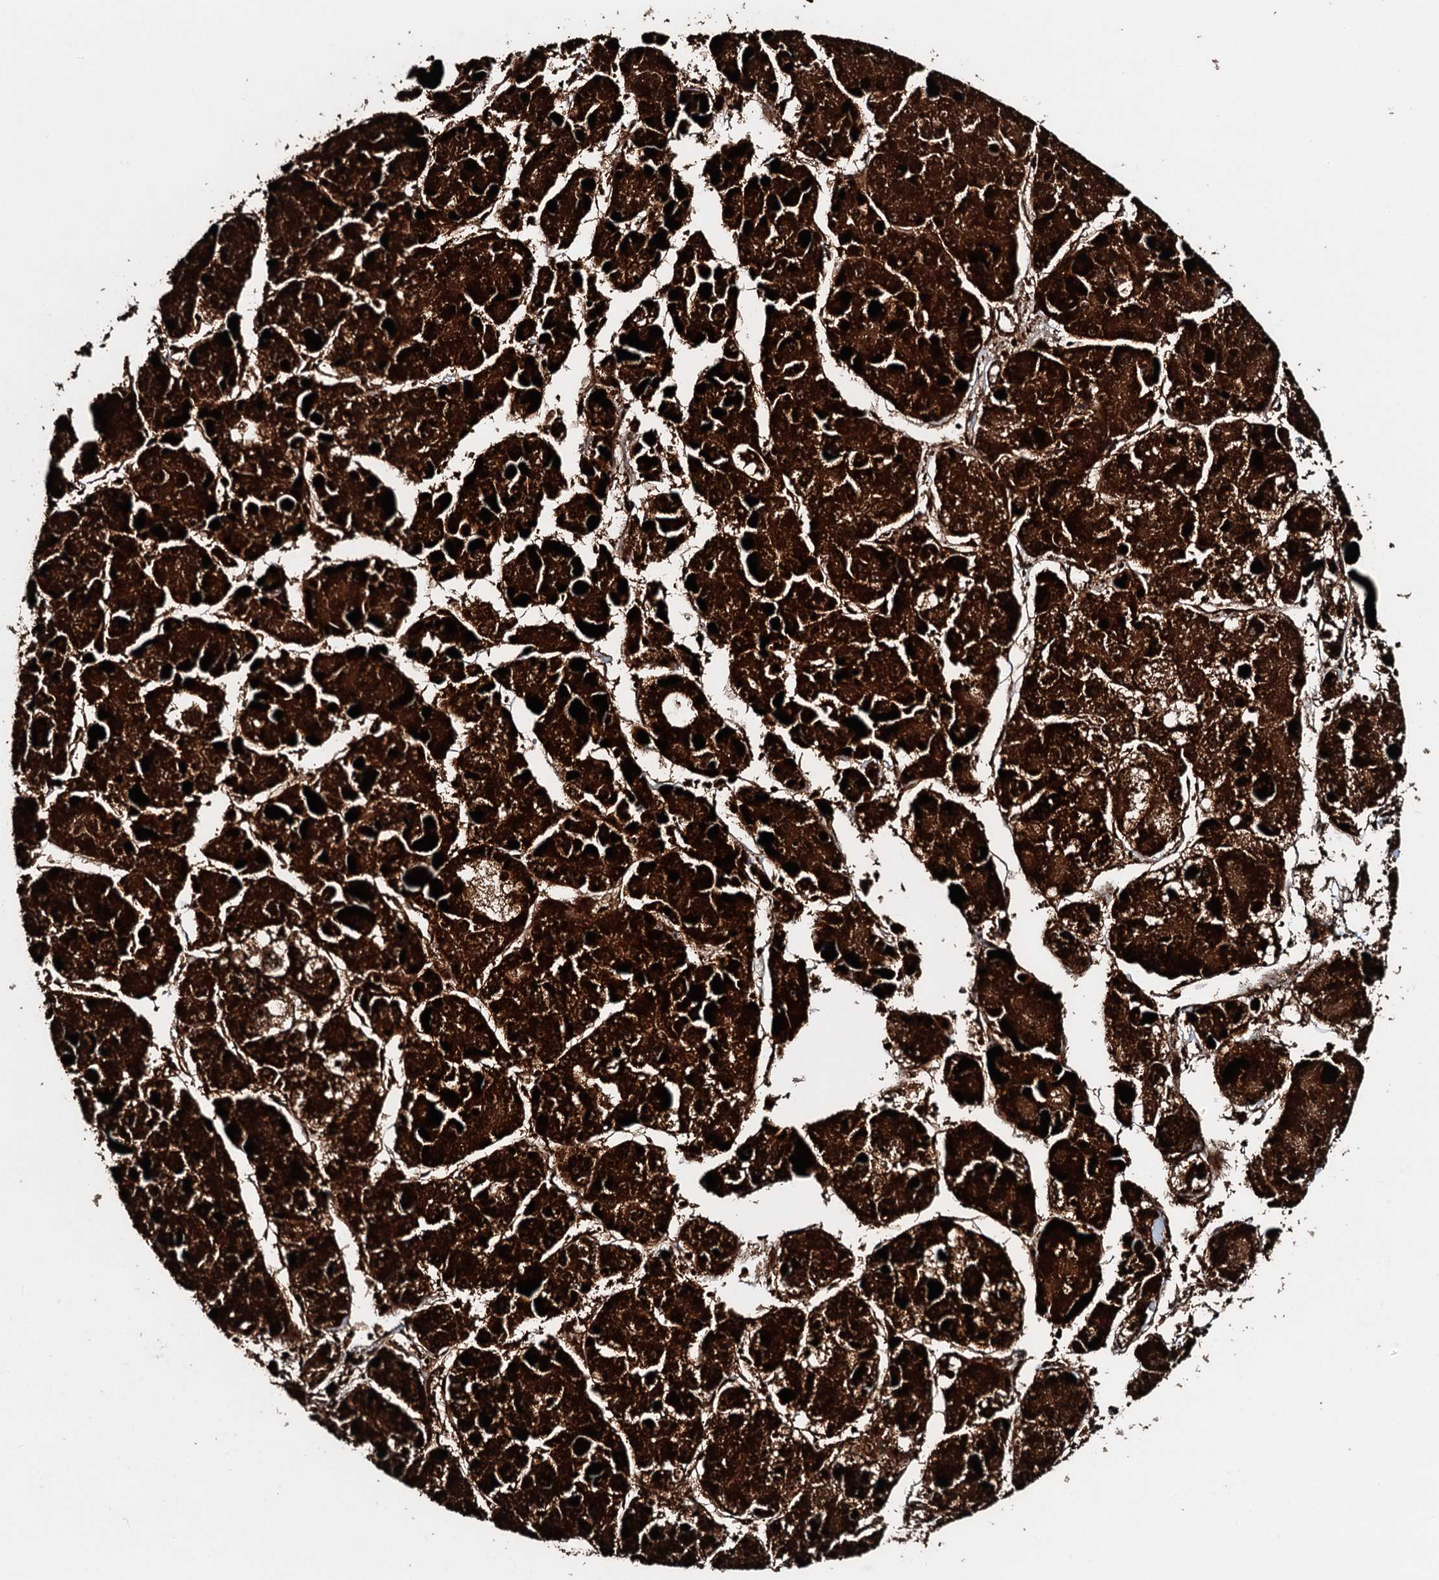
{"staining": {"intensity": "strong", "quantity": ">75%", "location": "cytoplasmic/membranous"}, "tissue": "liver cancer", "cell_type": "Tumor cells", "image_type": "cancer", "snomed": [{"axis": "morphology", "description": "Carcinoma, Hepatocellular, NOS"}, {"axis": "topography", "description": "Liver"}], "caption": "A histopathology image of hepatocellular carcinoma (liver) stained for a protein demonstrates strong cytoplasmic/membranous brown staining in tumor cells.", "gene": "ACSS3", "patient": {"sex": "female", "age": 73}}